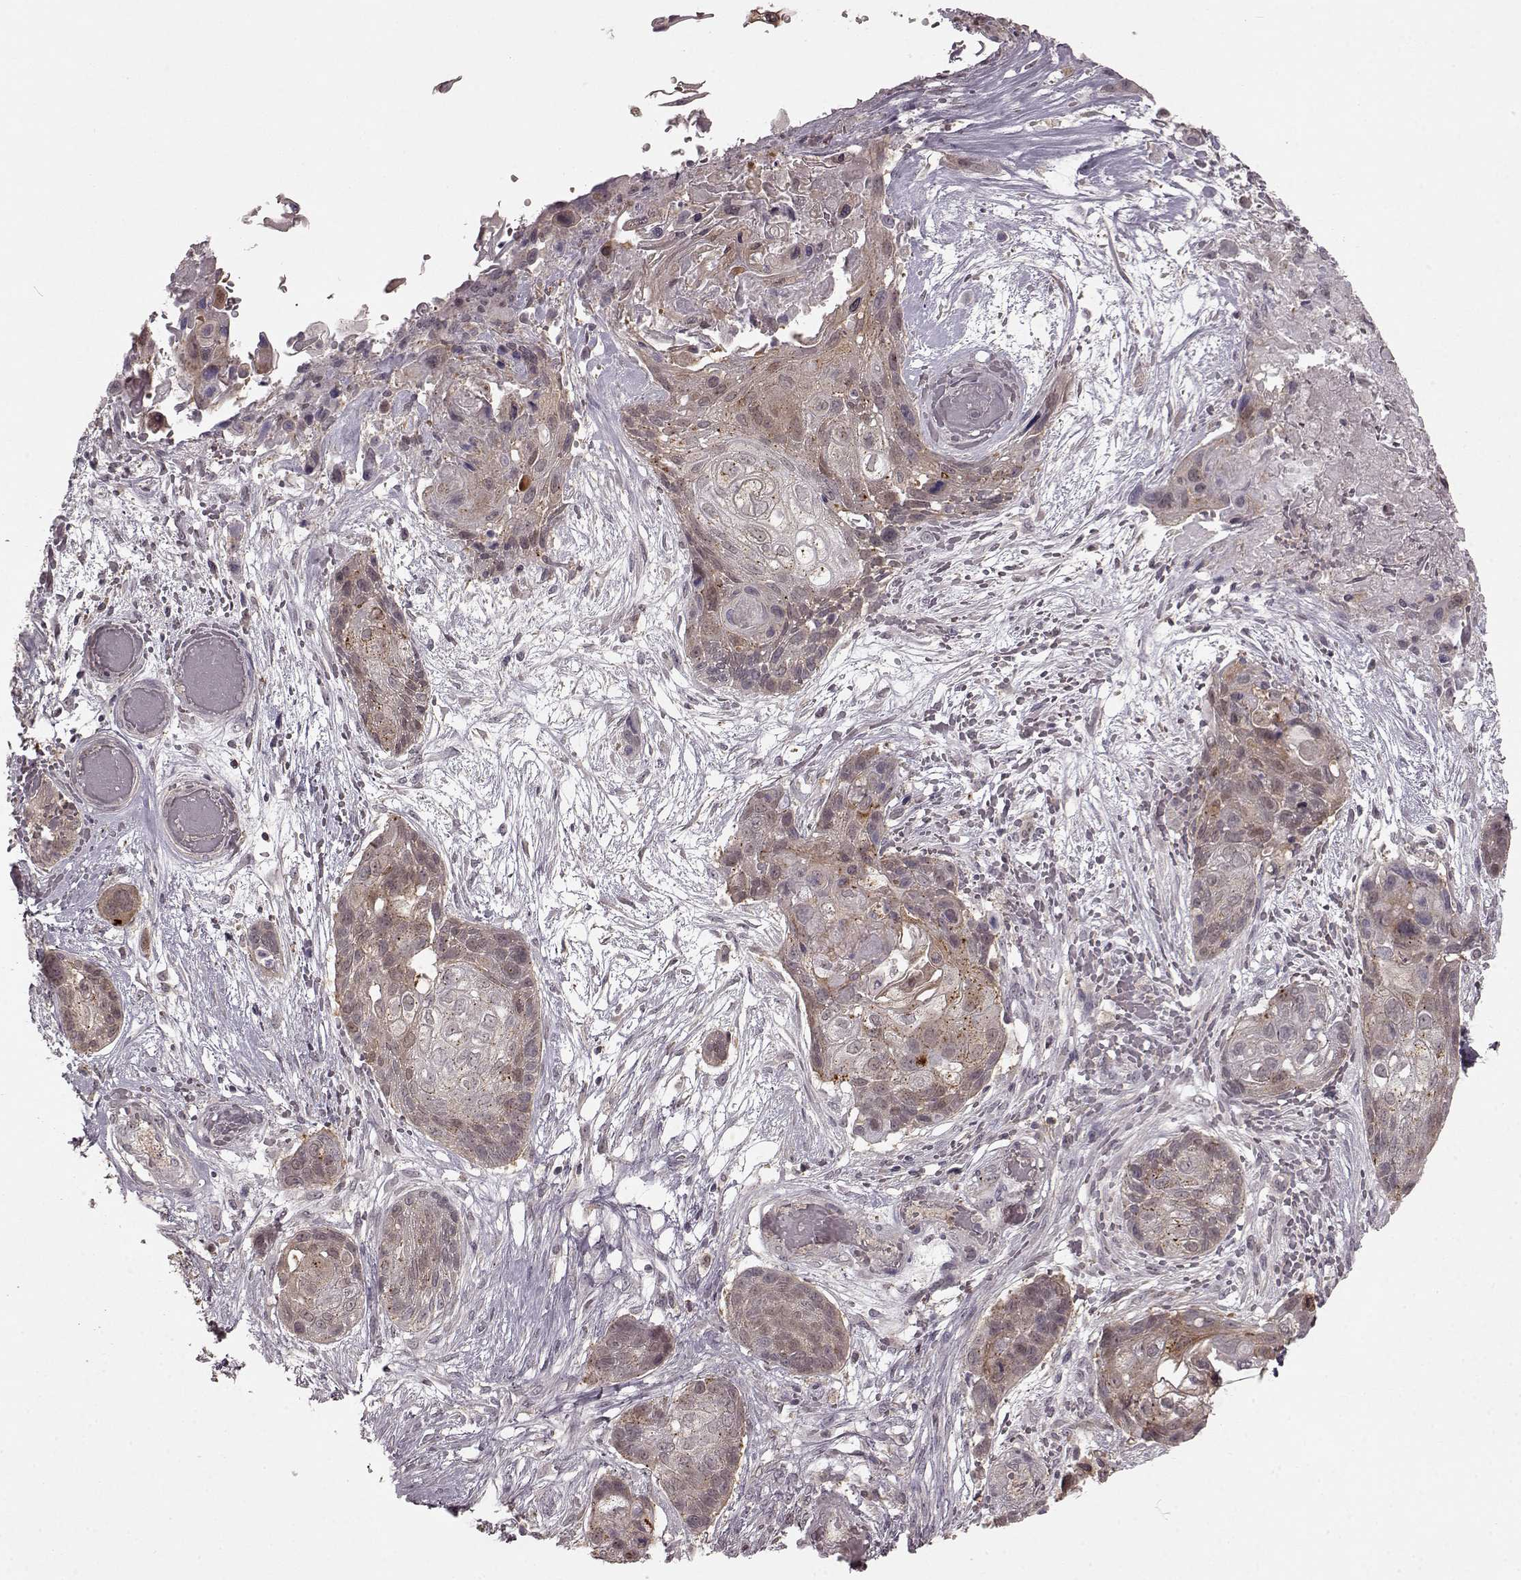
{"staining": {"intensity": "weak", "quantity": "<25%", "location": "cytoplasmic/membranous"}, "tissue": "lung cancer", "cell_type": "Tumor cells", "image_type": "cancer", "snomed": [{"axis": "morphology", "description": "Squamous cell carcinoma, NOS"}, {"axis": "topography", "description": "Lung"}], "caption": "The immunohistochemistry image has no significant positivity in tumor cells of lung cancer (squamous cell carcinoma) tissue.", "gene": "GSS", "patient": {"sex": "male", "age": 69}}